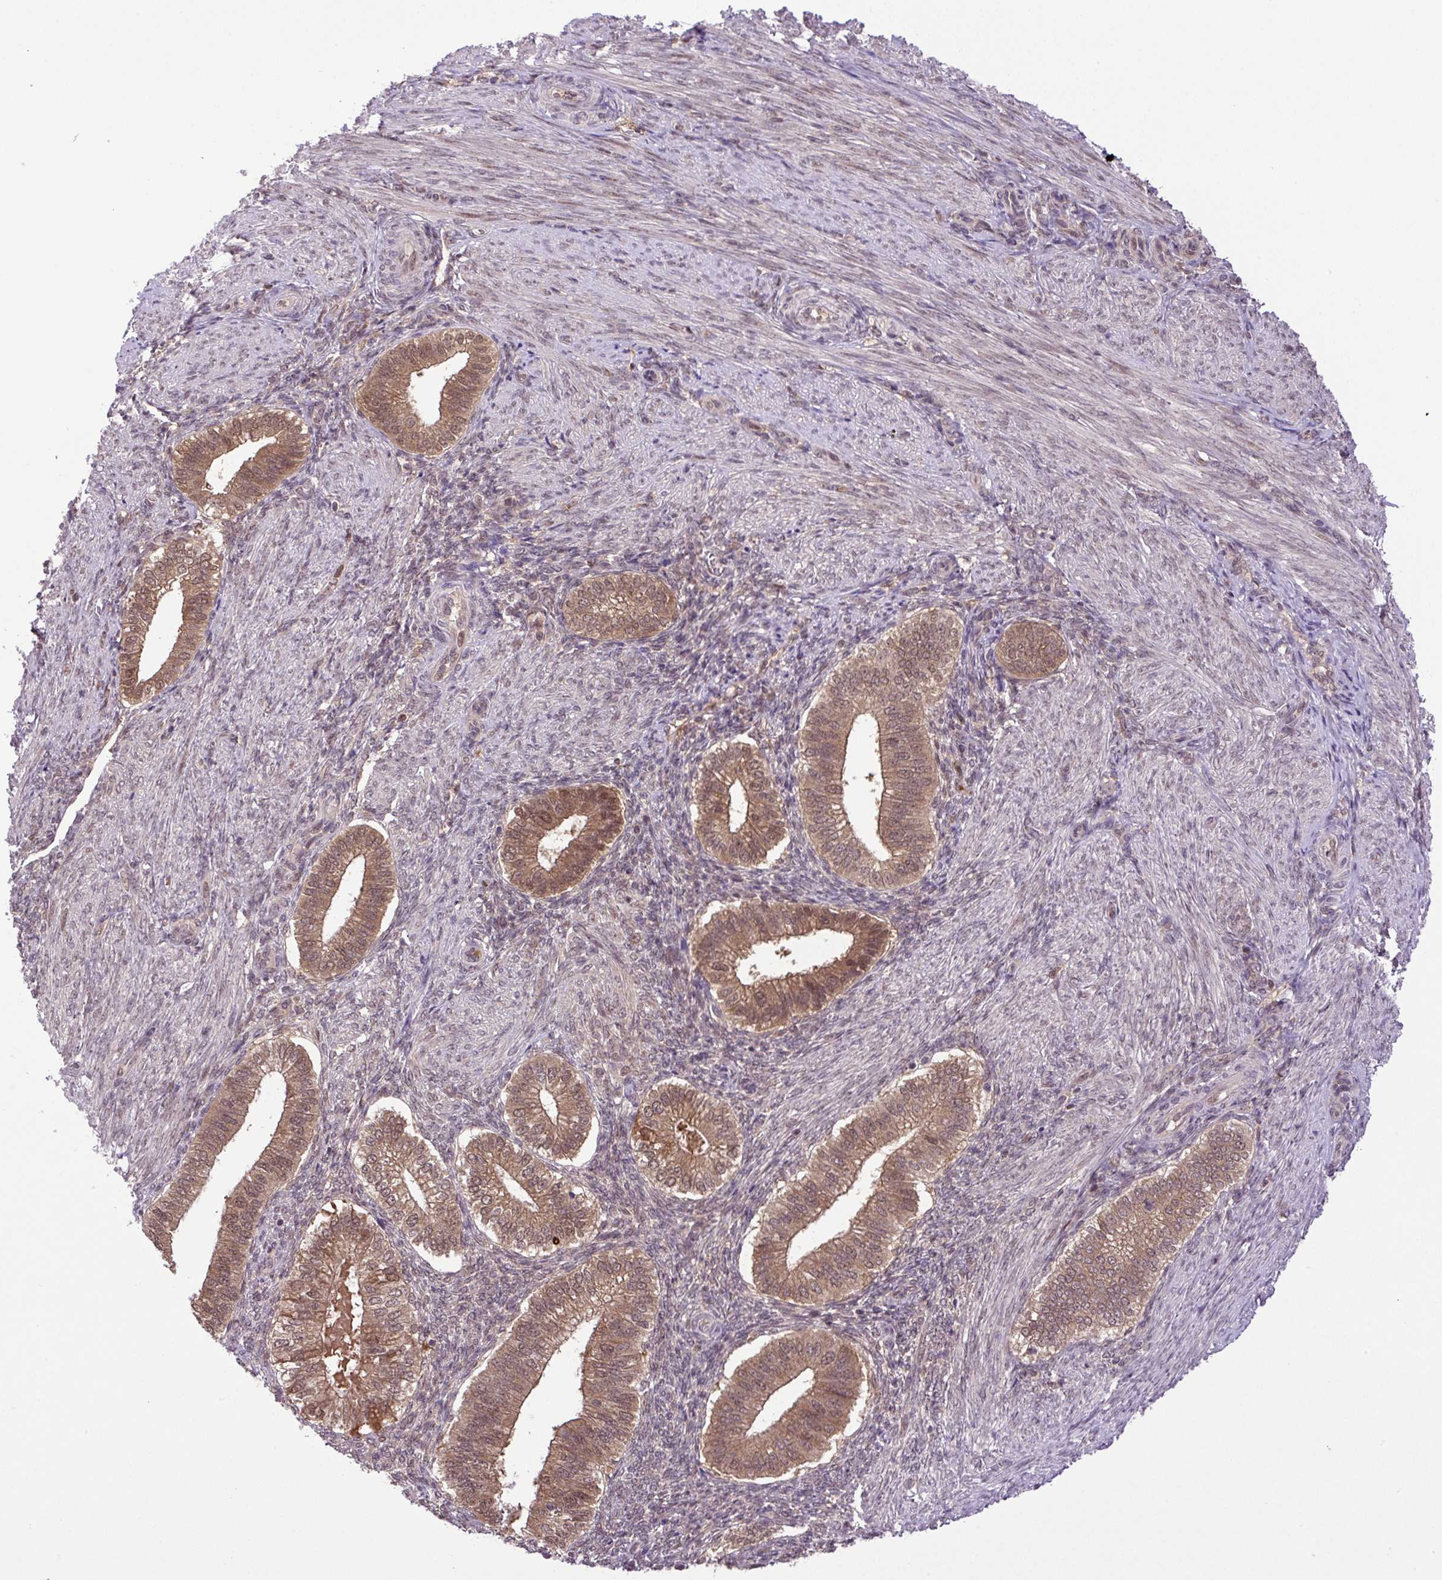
{"staining": {"intensity": "moderate", "quantity": "25%-75%", "location": "nuclear"}, "tissue": "endometrium", "cell_type": "Cells in endometrial stroma", "image_type": "normal", "snomed": [{"axis": "morphology", "description": "Normal tissue, NOS"}, {"axis": "topography", "description": "Endometrium"}], "caption": "Immunohistochemistry (IHC) (DAB) staining of benign endometrium reveals moderate nuclear protein positivity in approximately 25%-75% of cells in endometrial stroma. Using DAB (brown) and hematoxylin (blue) stains, captured at high magnification using brightfield microscopy.", "gene": "SGTA", "patient": {"sex": "female", "age": 25}}